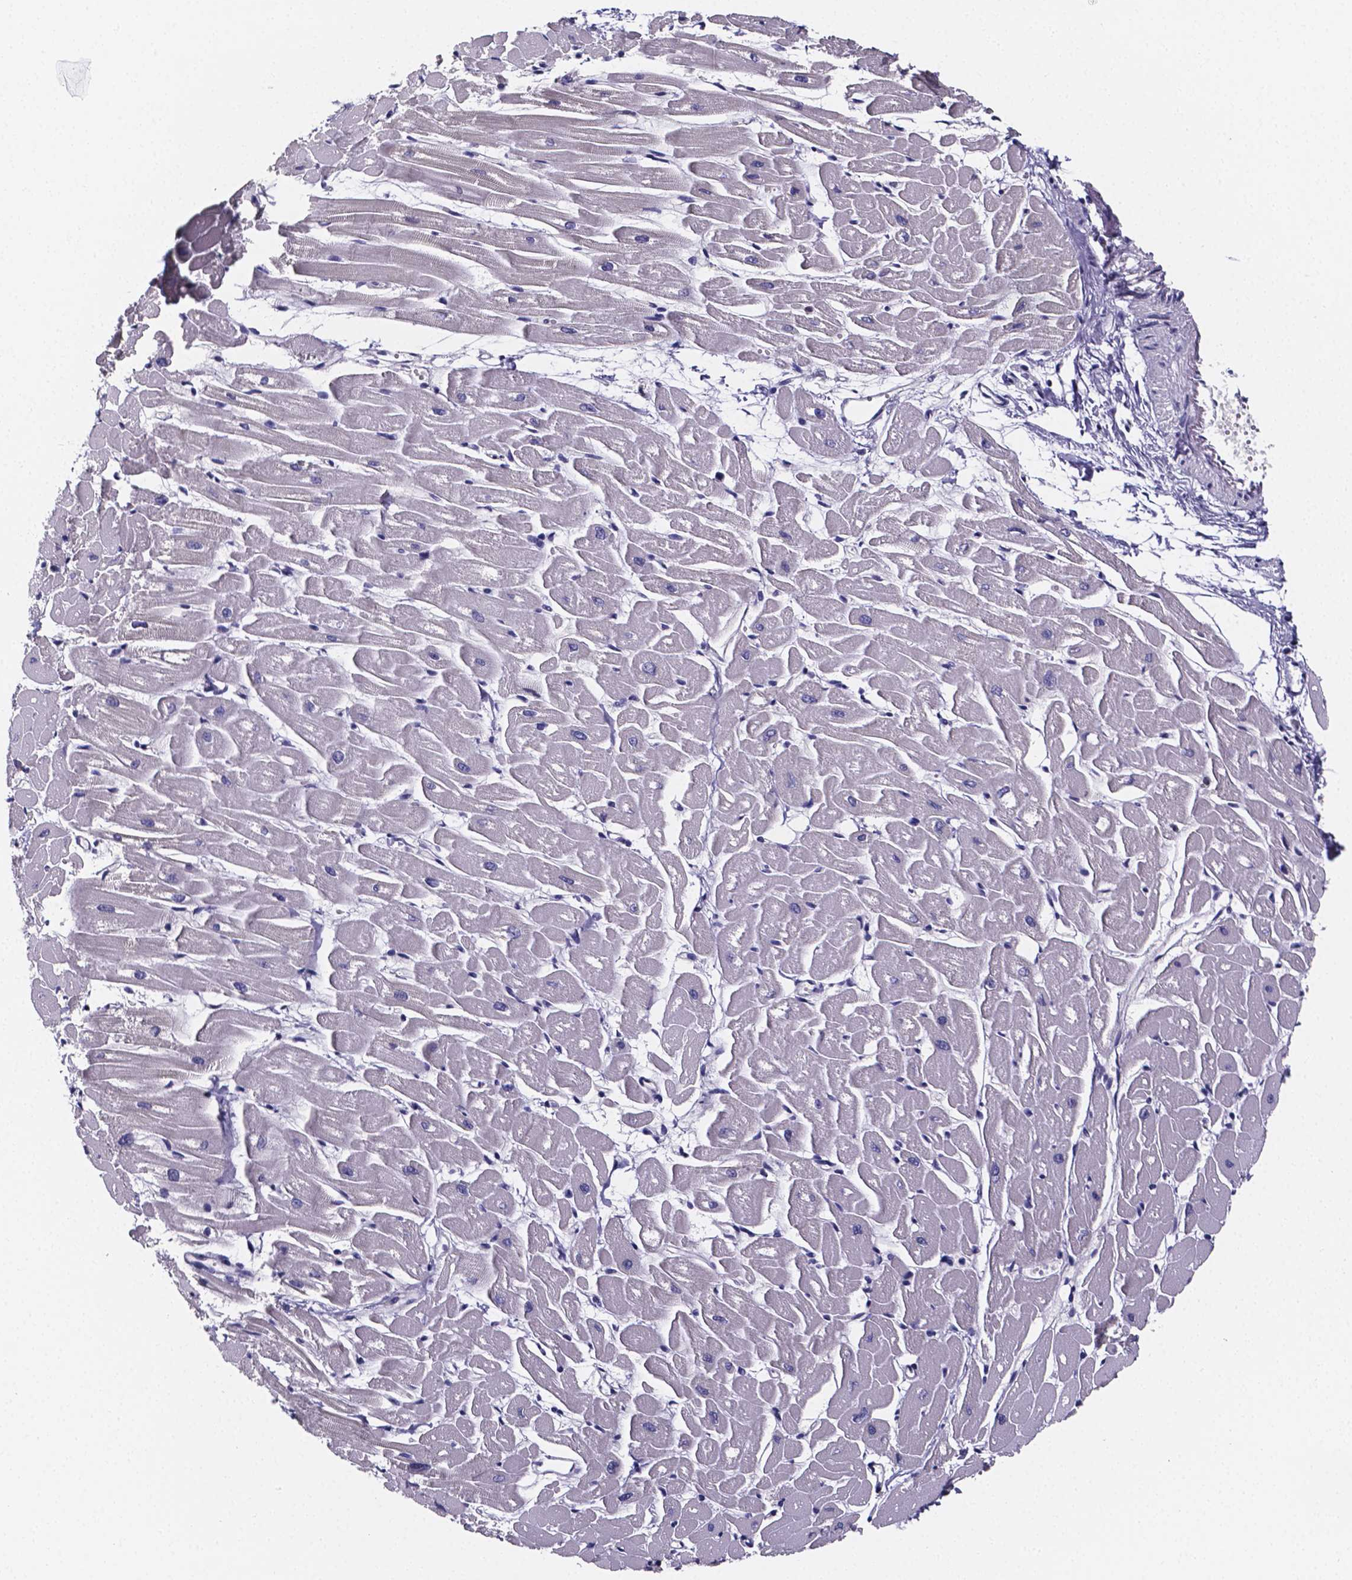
{"staining": {"intensity": "negative", "quantity": "none", "location": "none"}, "tissue": "heart muscle", "cell_type": "Cardiomyocytes", "image_type": "normal", "snomed": [{"axis": "morphology", "description": "Normal tissue, NOS"}, {"axis": "topography", "description": "Heart"}], "caption": "Protein analysis of normal heart muscle reveals no significant positivity in cardiomyocytes. (DAB (3,3'-diaminobenzidine) immunohistochemistry (IHC) visualized using brightfield microscopy, high magnification).", "gene": "IZUMO1", "patient": {"sex": "male", "age": 57}}